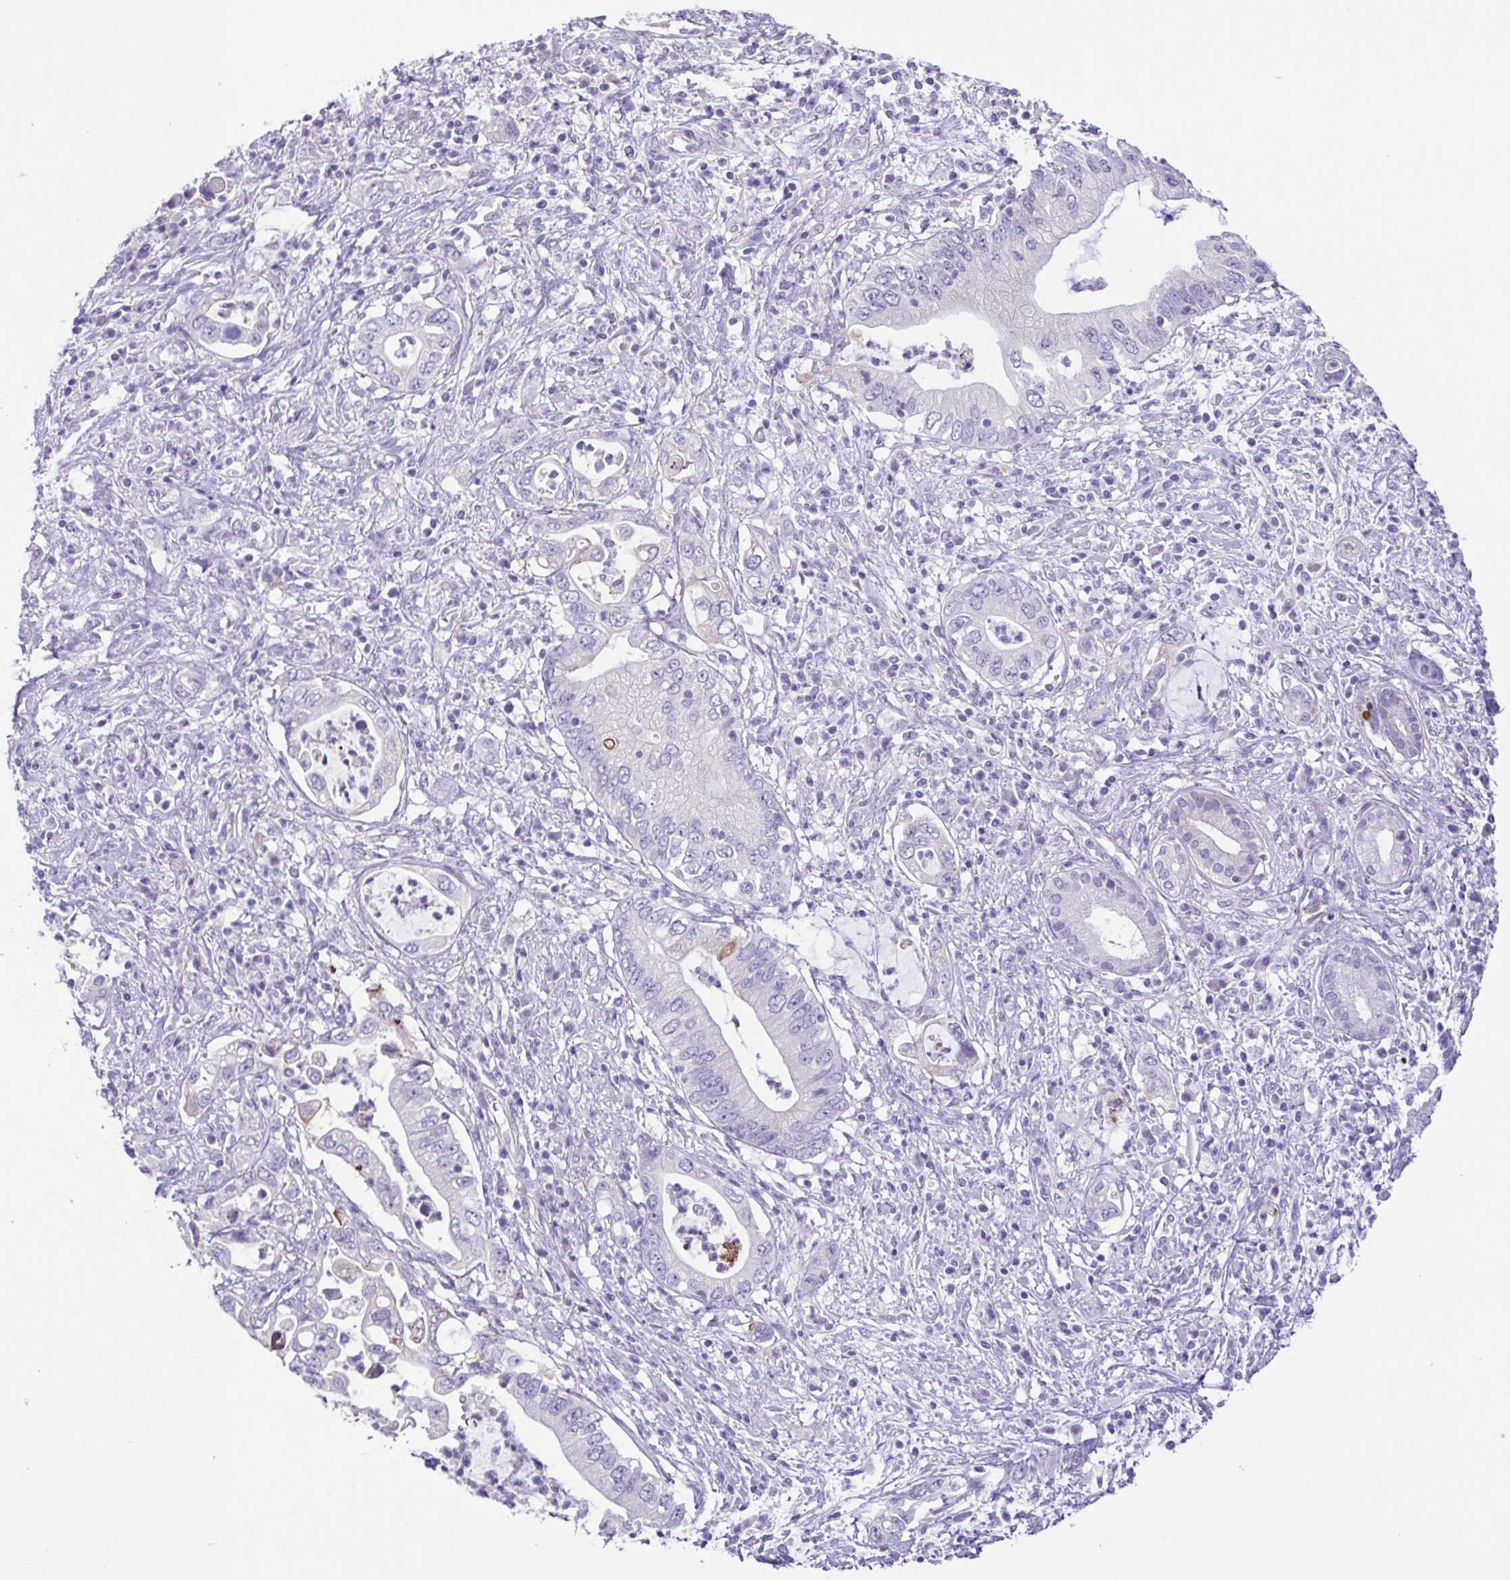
{"staining": {"intensity": "negative", "quantity": "none", "location": "none"}, "tissue": "pancreatic cancer", "cell_type": "Tumor cells", "image_type": "cancer", "snomed": [{"axis": "morphology", "description": "Adenocarcinoma, NOS"}, {"axis": "topography", "description": "Pancreas"}], "caption": "Photomicrograph shows no protein expression in tumor cells of pancreatic adenocarcinoma tissue.", "gene": "DCLK2", "patient": {"sex": "female", "age": 72}}